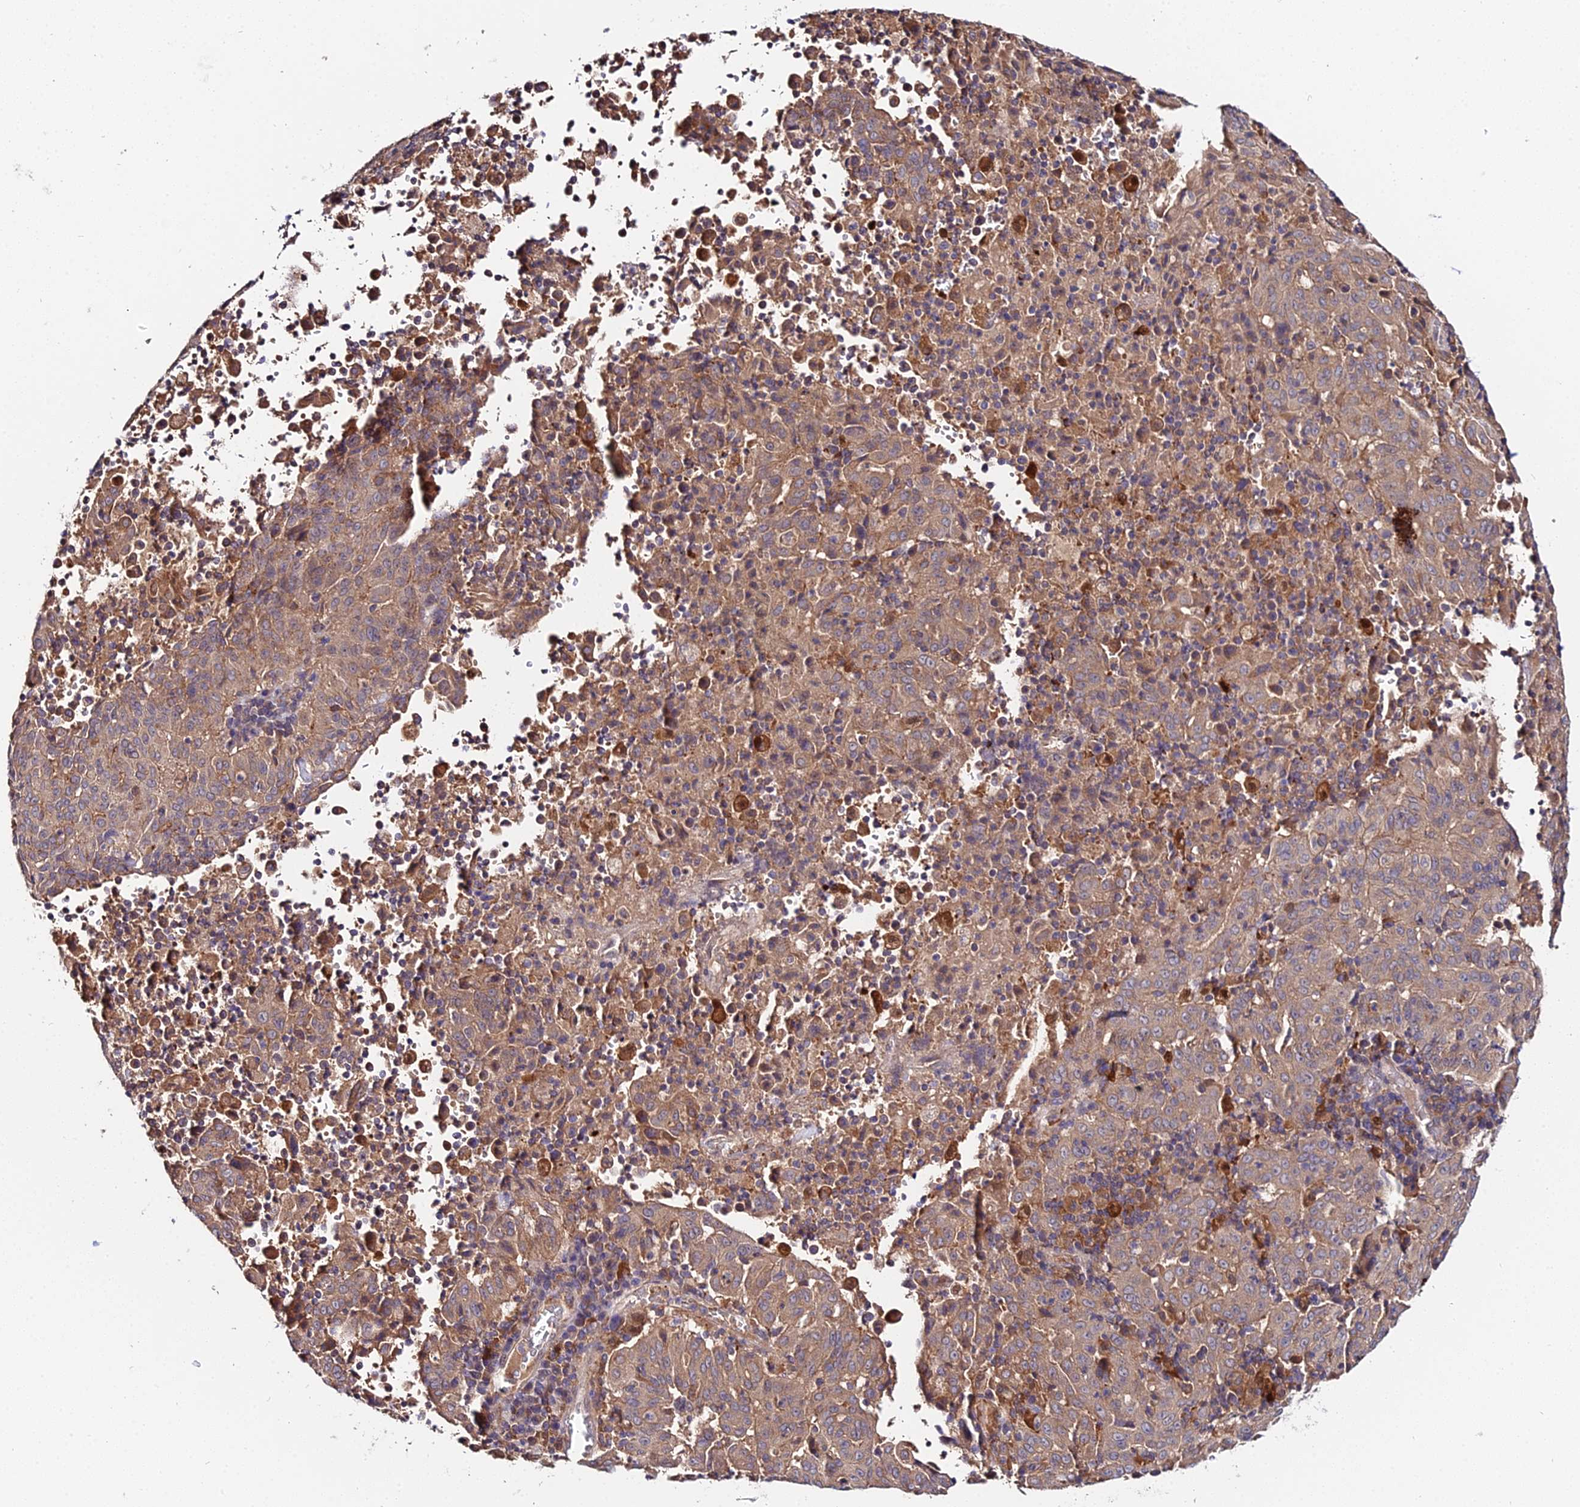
{"staining": {"intensity": "weak", "quantity": ">75%", "location": "cytoplasmic/membranous"}, "tissue": "pancreatic cancer", "cell_type": "Tumor cells", "image_type": "cancer", "snomed": [{"axis": "morphology", "description": "Adenocarcinoma, NOS"}, {"axis": "topography", "description": "Pancreas"}], "caption": "Tumor cells demonstrate weak cytoplasmic/membranous staining in approximately >75% of cells in pancreatic adenocarcinoma.", "gene": "ZBED8", "patient": {"sex": "male", "age": 63}}